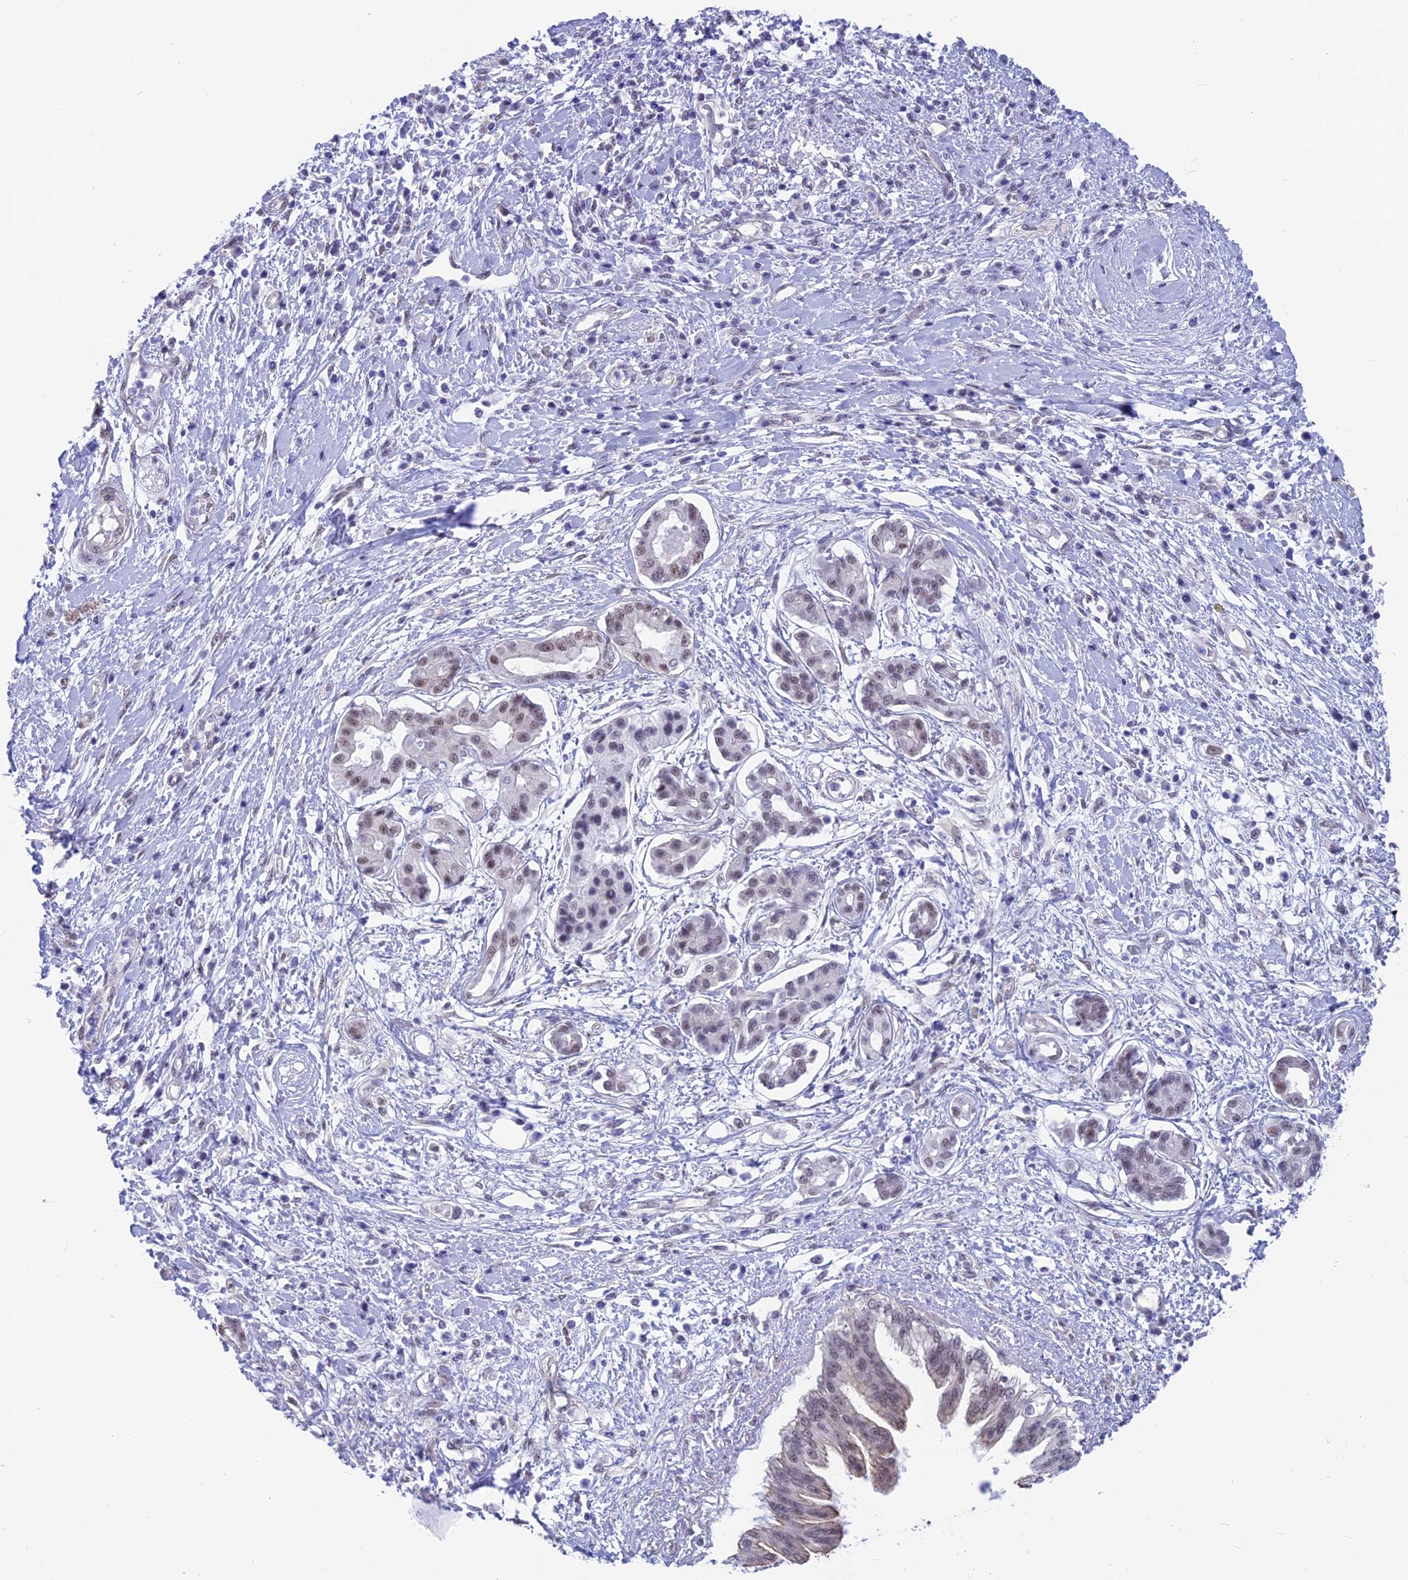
{"staining": {"intensity": "weak", "quantity": "25%-75%", "location": "nuclear"}, "tissue": "pancreatic cancer", "cell_type": "Tumor cells", "image_type": "cancer", "snomed": [{"axis": "morphology", "description": "Adenocarcinoma, NOS"}, {"axis": "topography", "description": "Pancreas"}], "caption": "This is an image of immunohistochemistry staining of pancreatic cancer (adenocarcinoma), which shows weak positivity in the nuclear of tumor cells.", "gene": "SRSF5", "patient": {"sex": "female", "age": 56}}